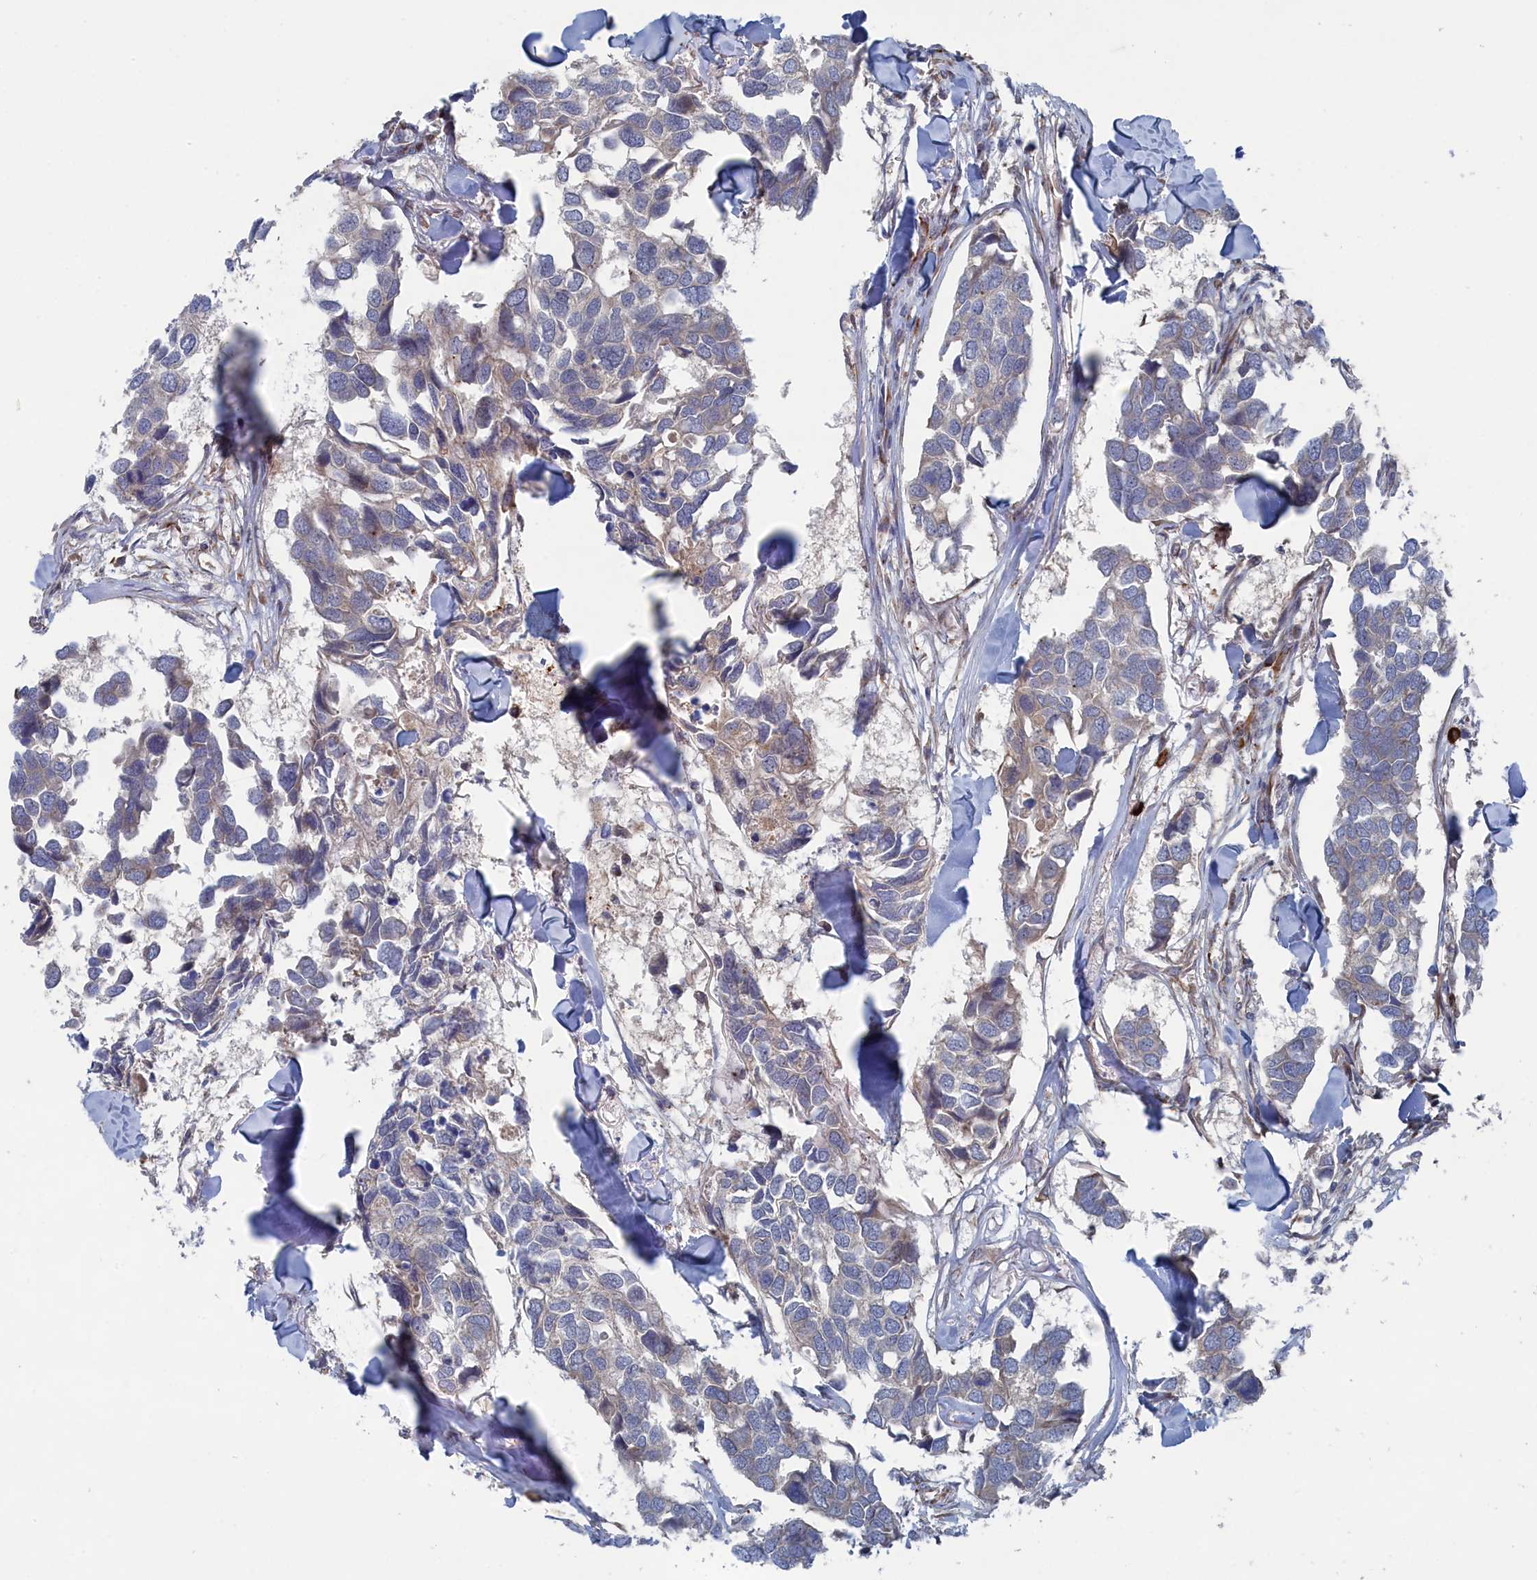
{"staining": {"intensity": "weak", "quantity": "<25%", "location": "cytoplasmic/membranous"}, "tissue": "breast cancer", "cell_type": "Tumor cells", "image_type": "cancer", "snomed": [{"axis": "morphology", "description": "Duct carcinoma"}, {"axis": "topography", "description": "Breast"}], "caption": "Tumor cells are negative for brown protein staining in intraductal carcinoma (breast).", "gene": "FILIP1L", "patient": {"sex": "female", "age": 83}}